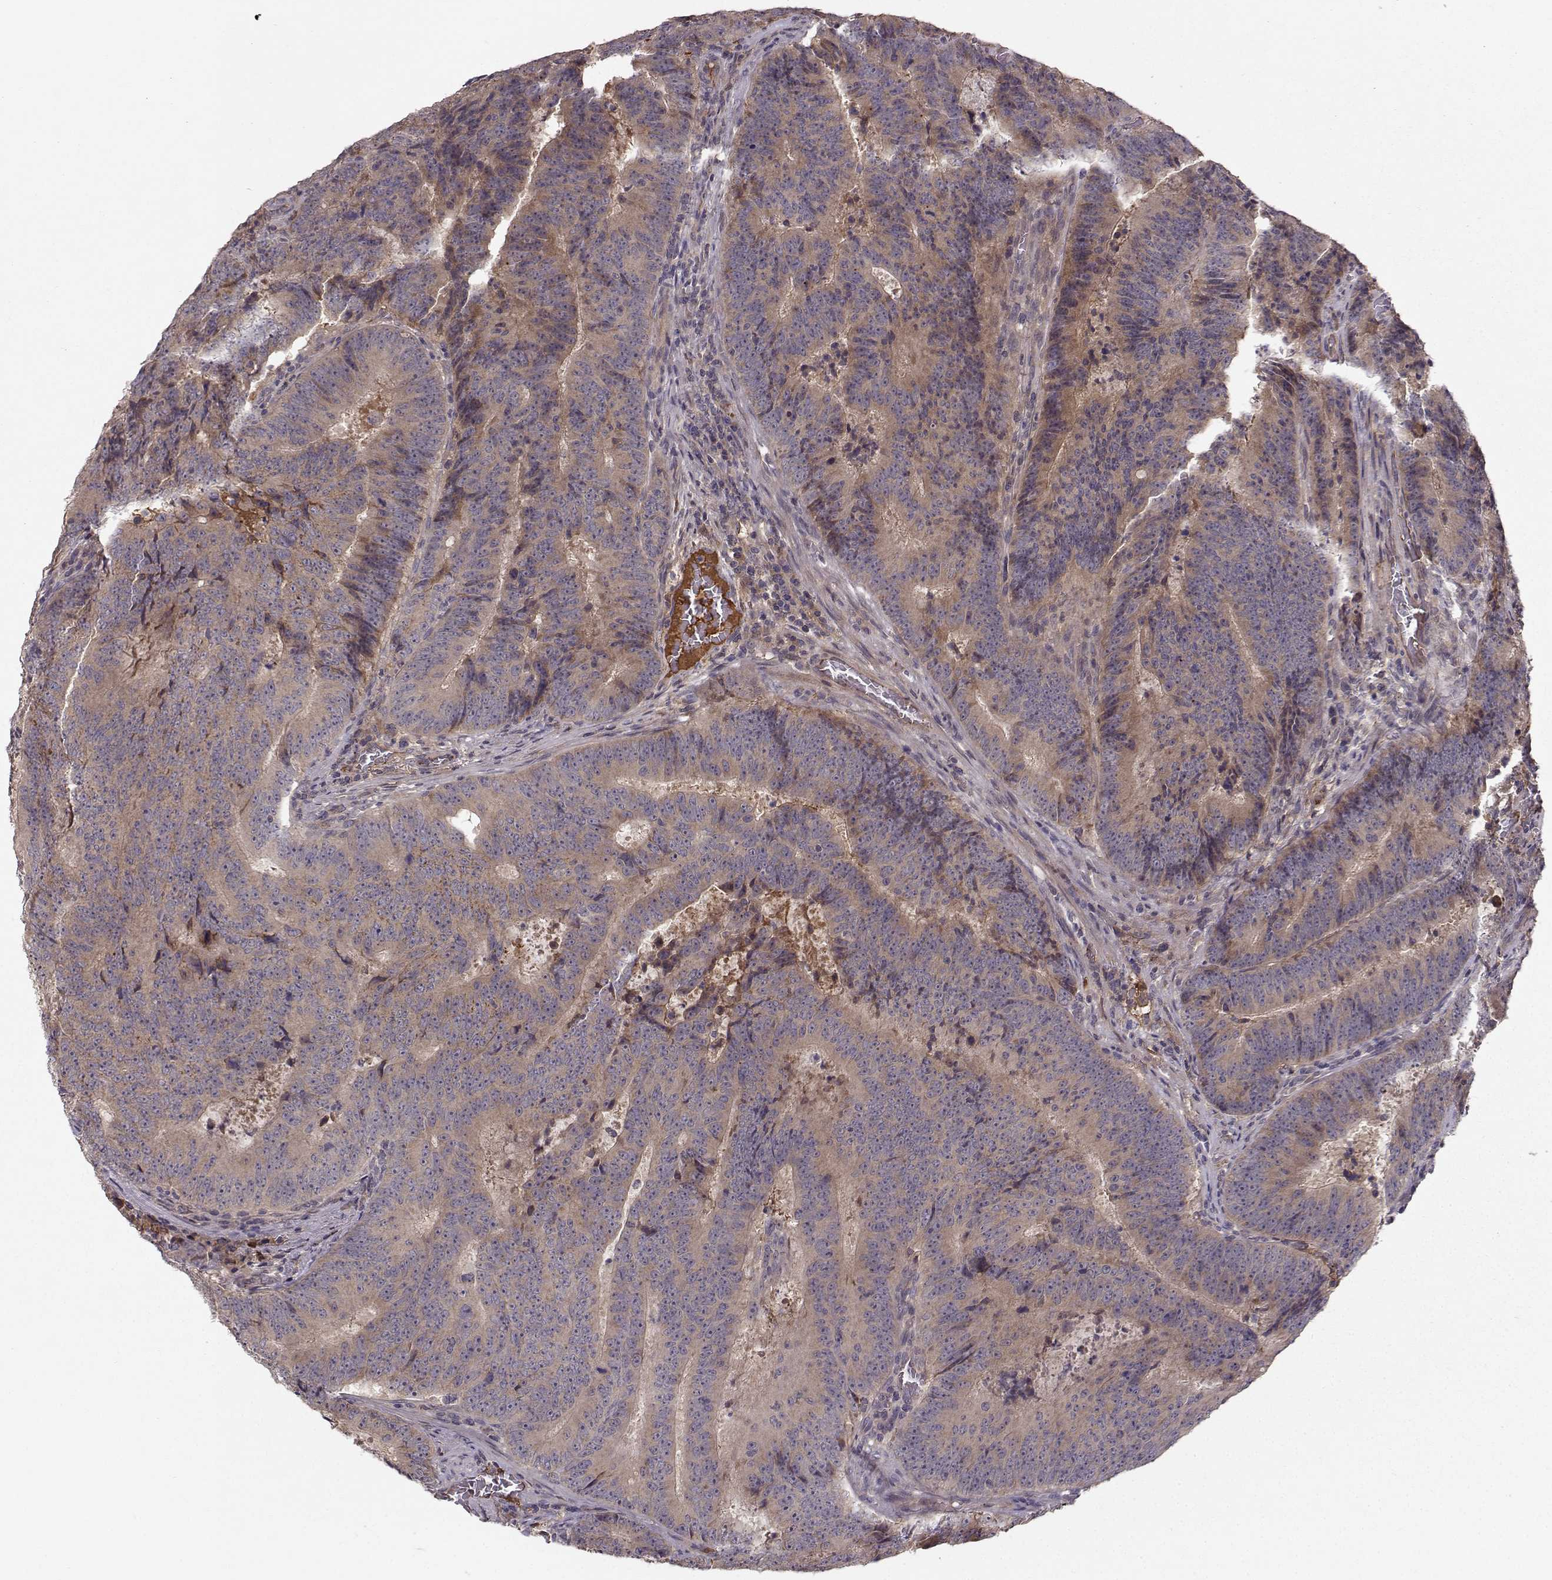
{"staining": {"intensity": "weak", "quantity": ">75%", "location": "cytoplasmic/membranous"}, "tissue": "colorectal cancer", "cell_type": "Tumor cells", "image_type": "cancer", "snomed": [{"axis": "morphology", "description": "Adenocarcinoma, NOS"}, {"axis": "topography", "description": "Colon"}], "caption": "A brown stain highlights weak cytoplasmic/membranous staining of a protein in colorectal cancer tumor cells.", "gene": "WNT6", "patient": {"sex": "female", "age": 82}}